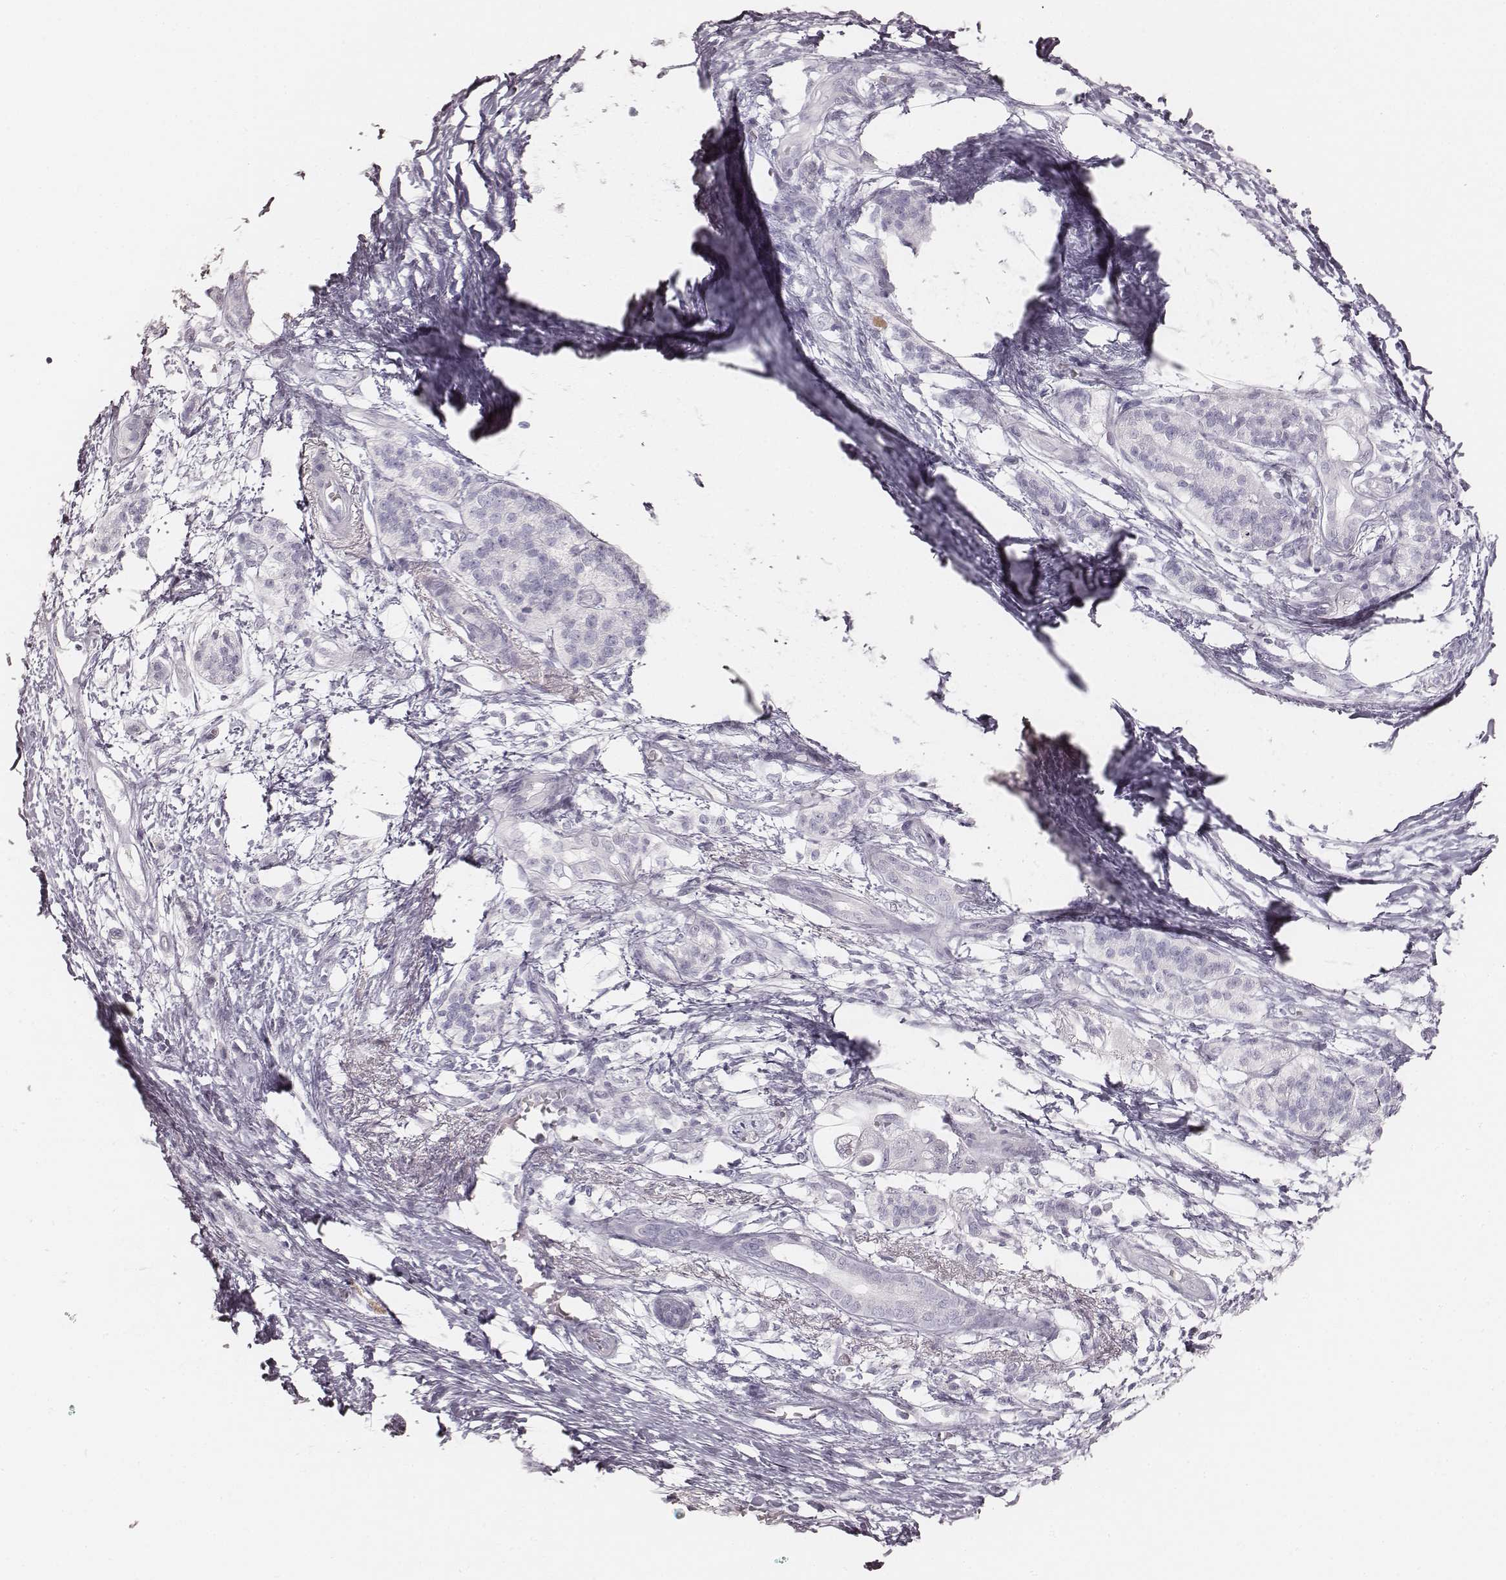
{"staining": {"intensity": "negative", "quantity": "none", "location": "none"}, "tissue": "pancreatic cancer", "cell_type": "Tumor cells", "image_type": "cancer", "snomed": [{"axis": "morphology", "description": "Adenocarcinoma, NOS"}, {"axis": "topography", "description": "Pancreas"}], "caption": "Pancreatic cancer was stained to show a protein in brown. There is no significant staining in tumor cells. Nuclei are stained in blue.", "gene": "KRT34", "patient": {"sex": "female", "age": 72}}